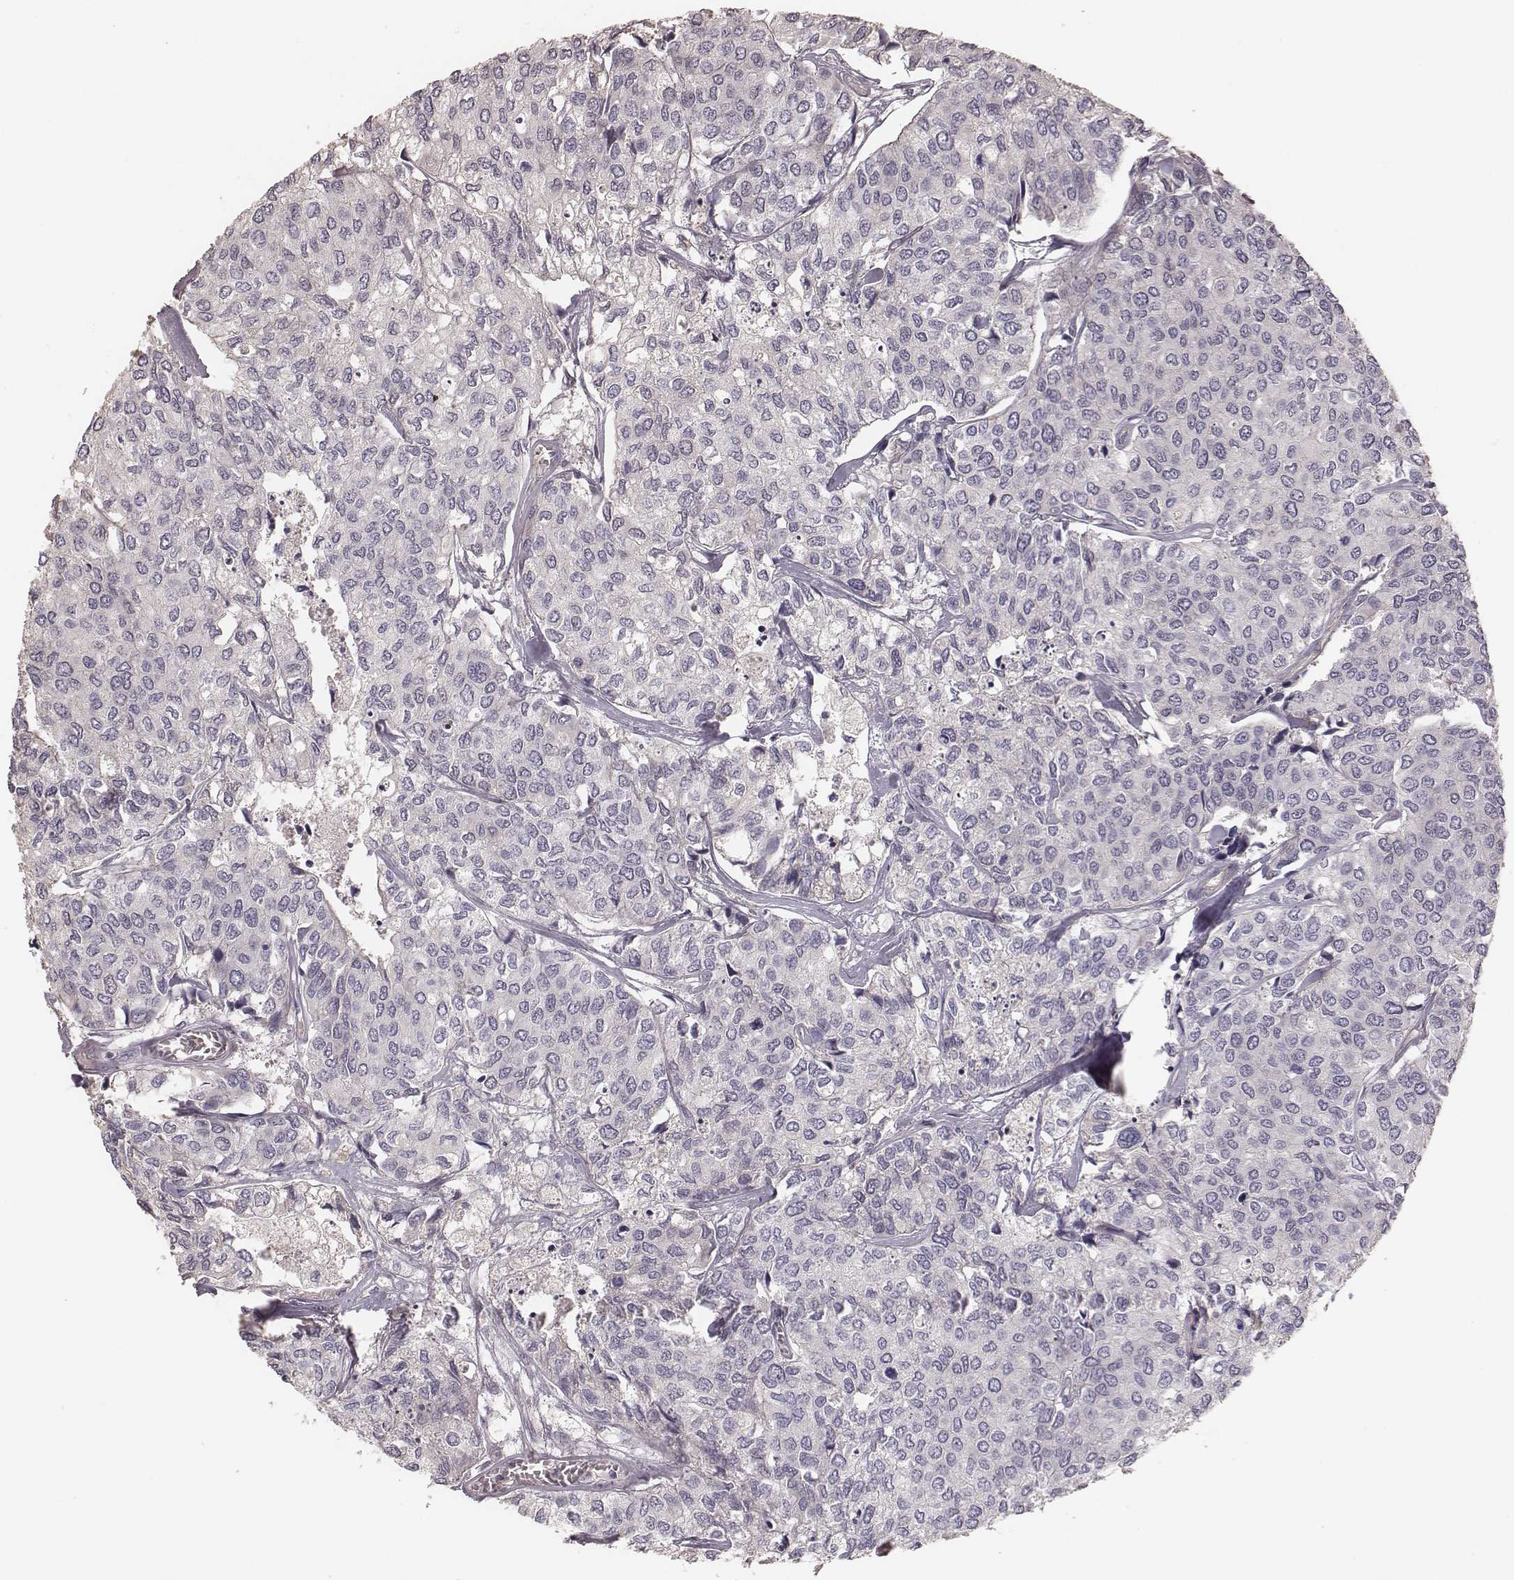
{"staining": {"intensity": "negative", "quantity": "none", "location": "none"}, "tissue": "urothelial cancer", "cell_type": "Tumor cells", "image_type": "cancer", "snomed": [{"axis": "morphology", "description": "Urothelial carcinoma, High grade"}, {"axis": "topography", "description": "Urinary bladder"}], "caption": "Tumor cells are negative for brown protein staining in urothelial carcinoma (high-grade).", "gene": "OTOGL", "patient": {"sex": "male", "age": 73}}